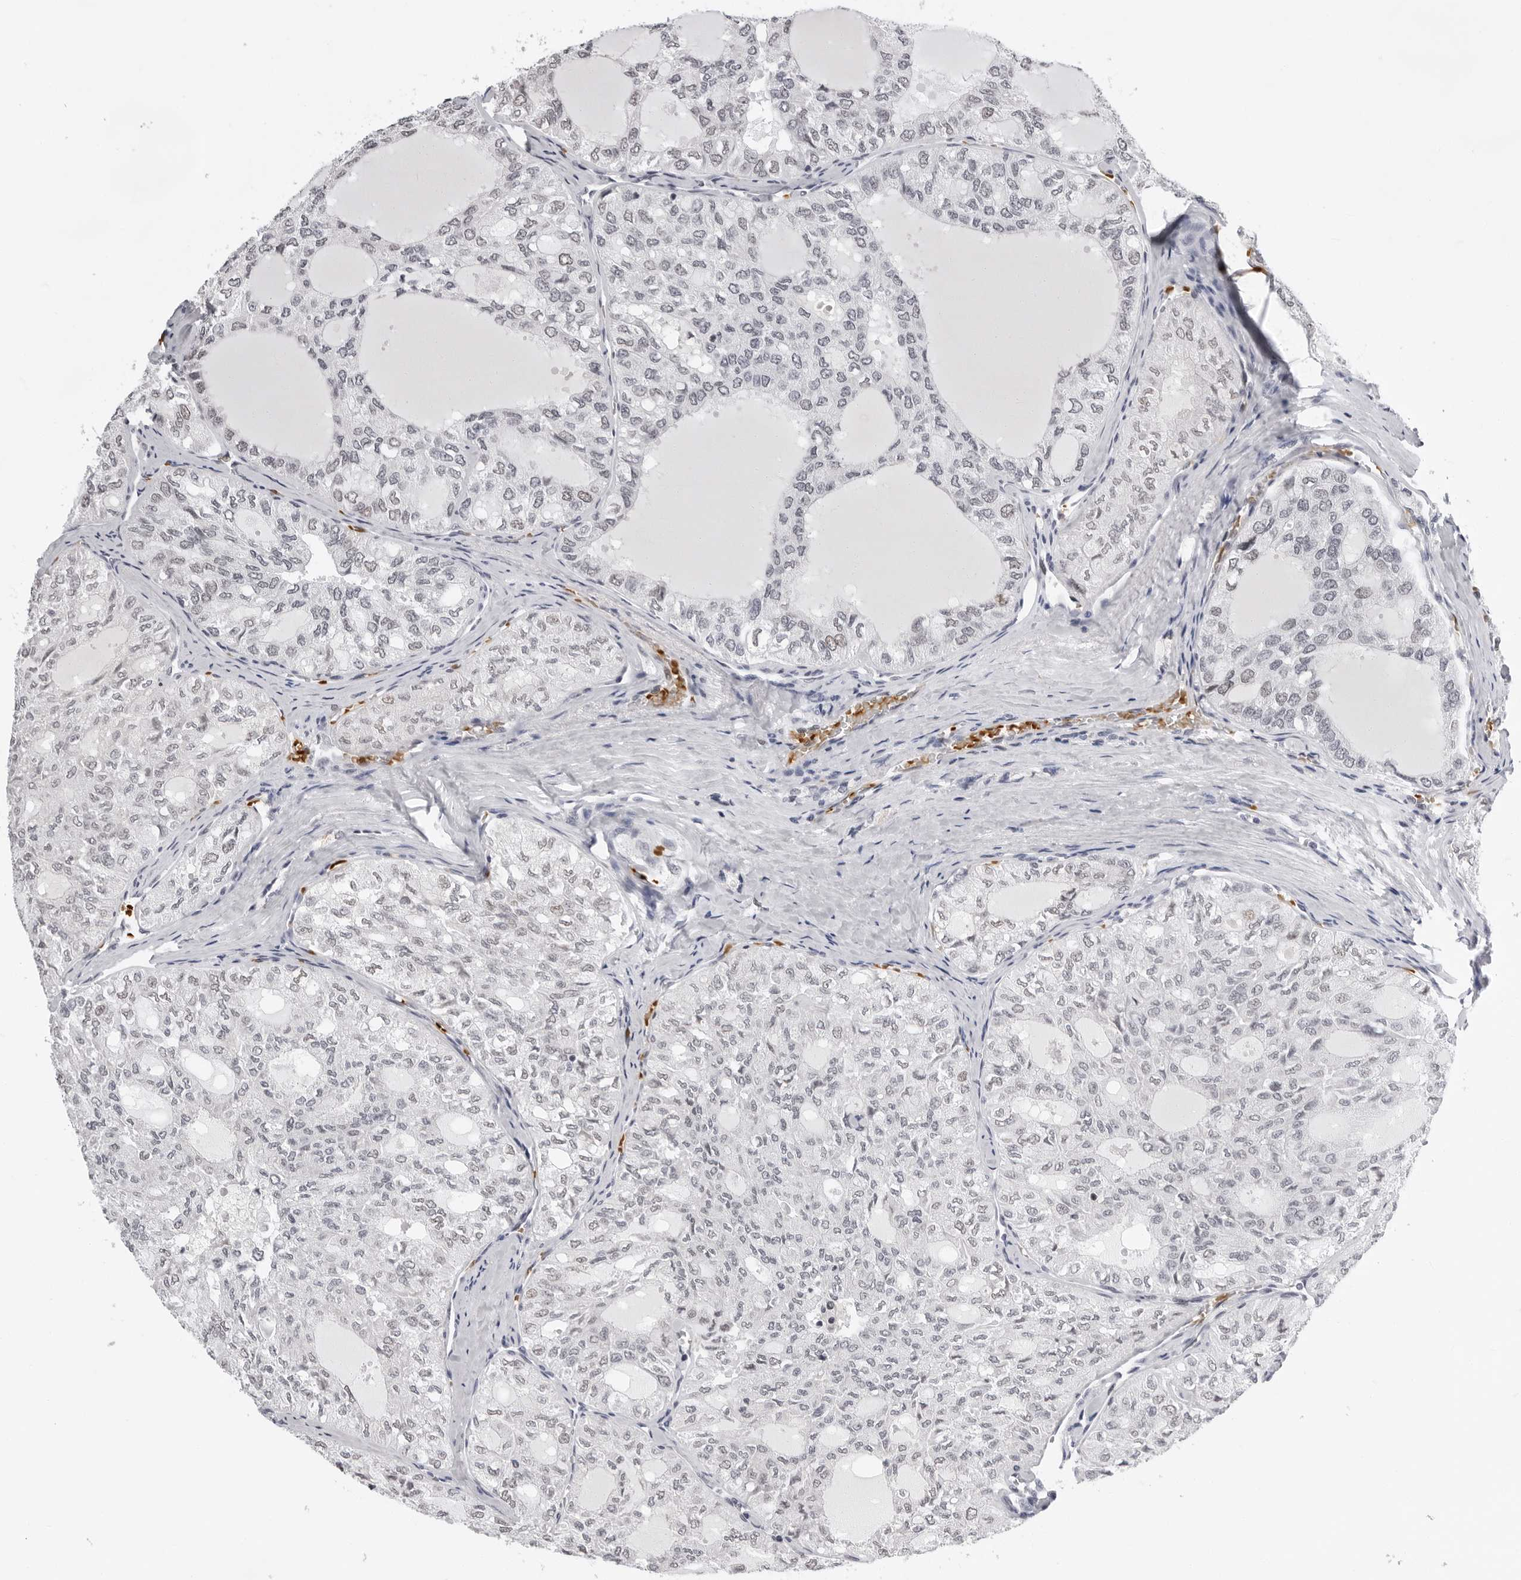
{"staining": {"intensity": "weak", "quantity": "25%-75%", "location": "nuclear"}, "tissue": "thyroid cancer", "cell_type": "Tumor cells", "image_type": "cancer", "snomed": [{"axis": "morphology", "description": "Follicular adenoma carcinoma, NOS"}, {"axis": "topography", "description": "Thyroid gland"}], "caption": "This is an image of immunohistochemistry staining of thyroid follicular adenoma carcinoma, which shows weak expression in the nuclear of tumor cells.", "gene": "USP1", "patient": {"sex": "male", "age": 75}}